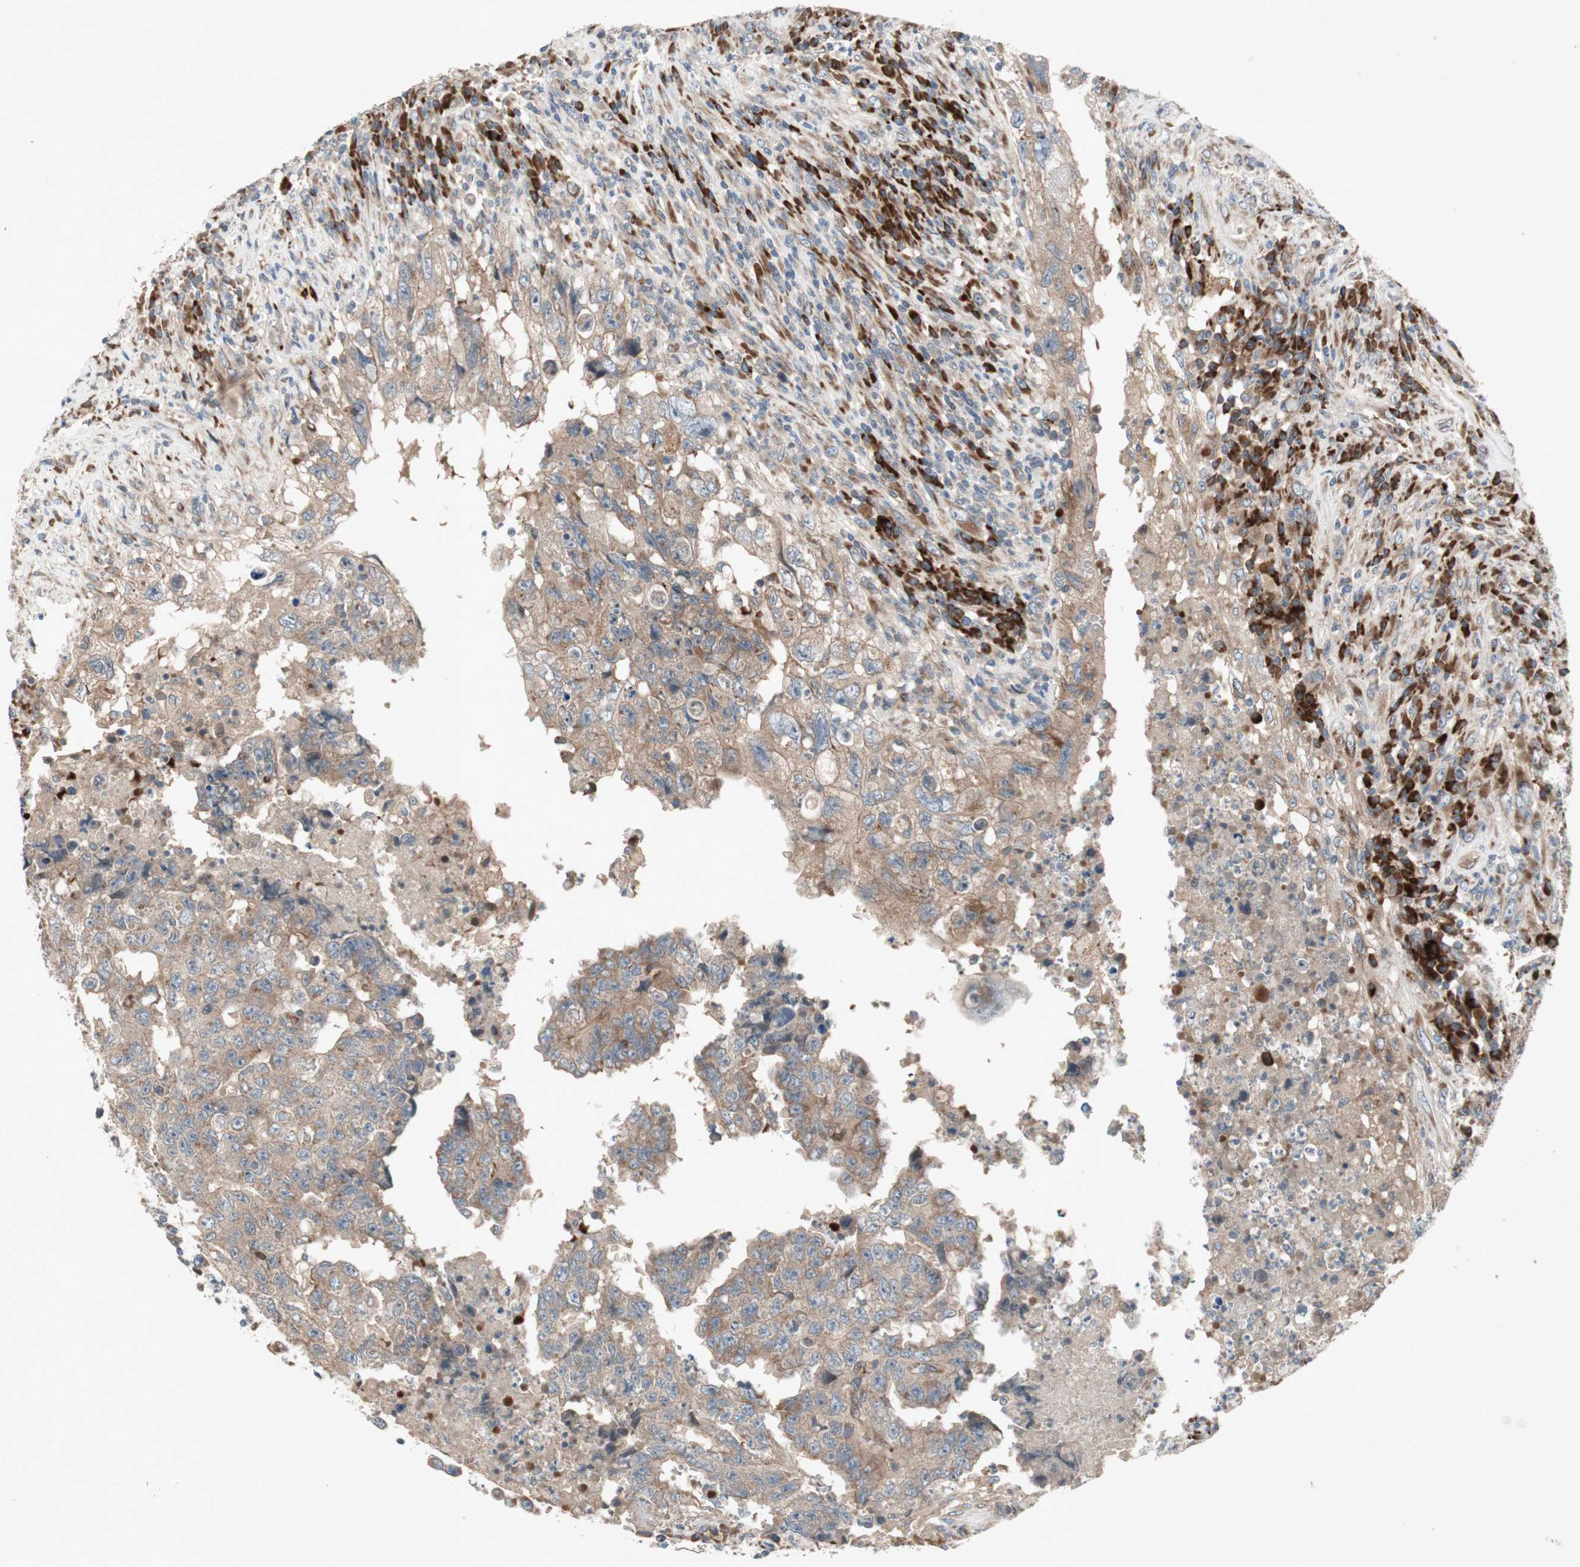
{"staining": {"intensity": "weak", "quantity": ">75%", "location": "cytoplasmic/membranous"}, "tissue": "testis cancer", "cell_type": "Tumor cells", "image_type": "cancer", "snomed": [{"axis": "morphology", "description": "Necrosis, NOS"}, {"axis": "morphology", "description": "Carcinoma, Embryonal, NOS"}, {"axis": "topography", "description": "Testis"}], "caption": "A photomicrograph of embryonal carcinoma (testis) stained for a protein shows weak cytoplasmic/membranous brown staining in tumor cells.", "gene": "APOO", "patient": {"sex": "male", "age": 19}}